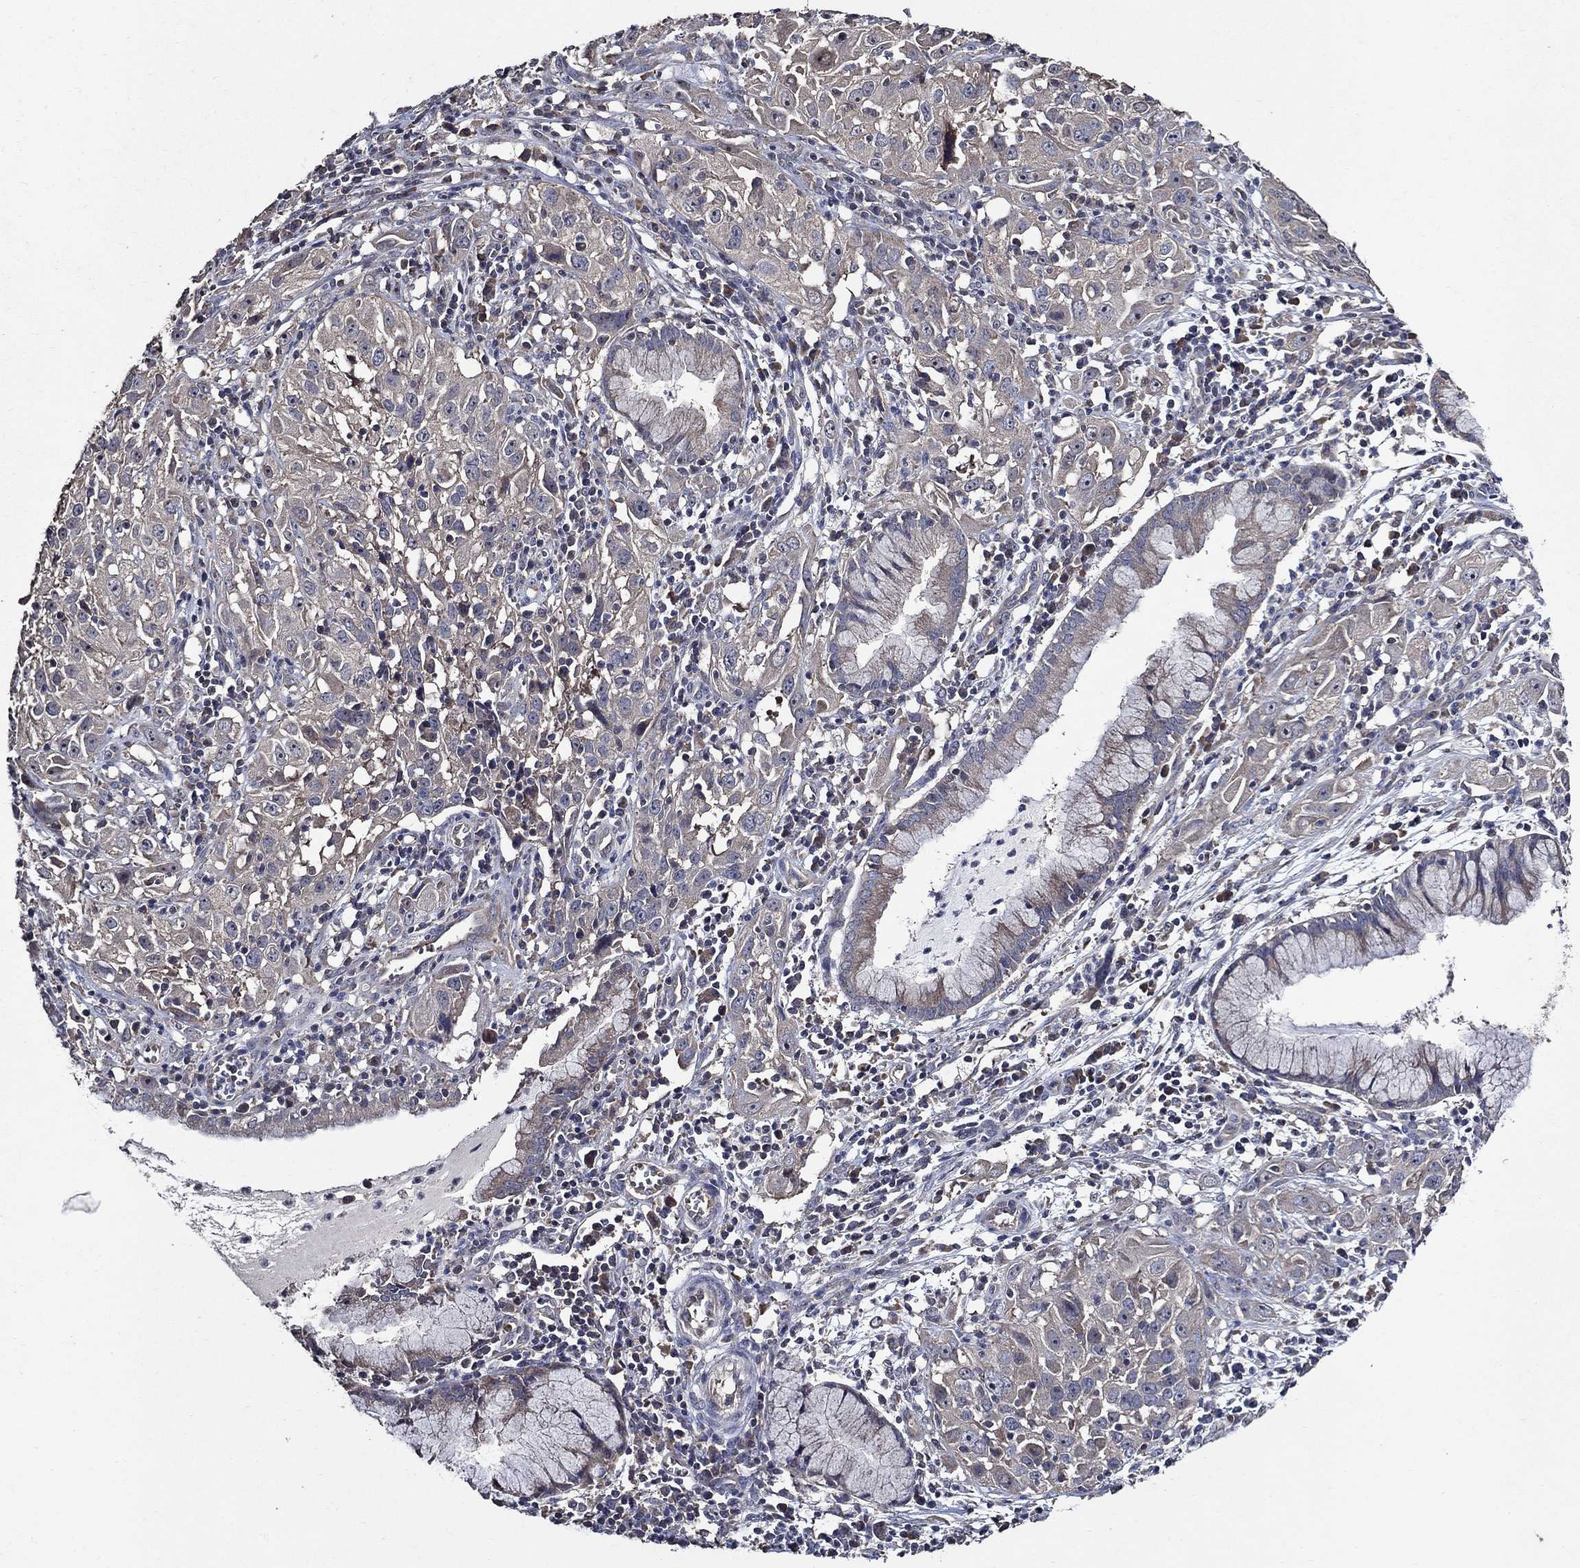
{"staining": {"intensity": "weak", "quantity": "<25%", "location": "cytoplasmic/membranous"}, "tissue": "cervical cancer", "cell_type": "Tumor cells", "image_type": "cancer", "snomed": [{"axis": "morphology", "description": "Squamous cell carcinoma, NOS"}, {"axis": "topography", "description": "Cervix"}], "caption": "The image displays no significant expression in tumor cells of squamous cell carcinoma (cervical).", "gene": "HAP1", "patient": {"sex": "female", "age": 32}}